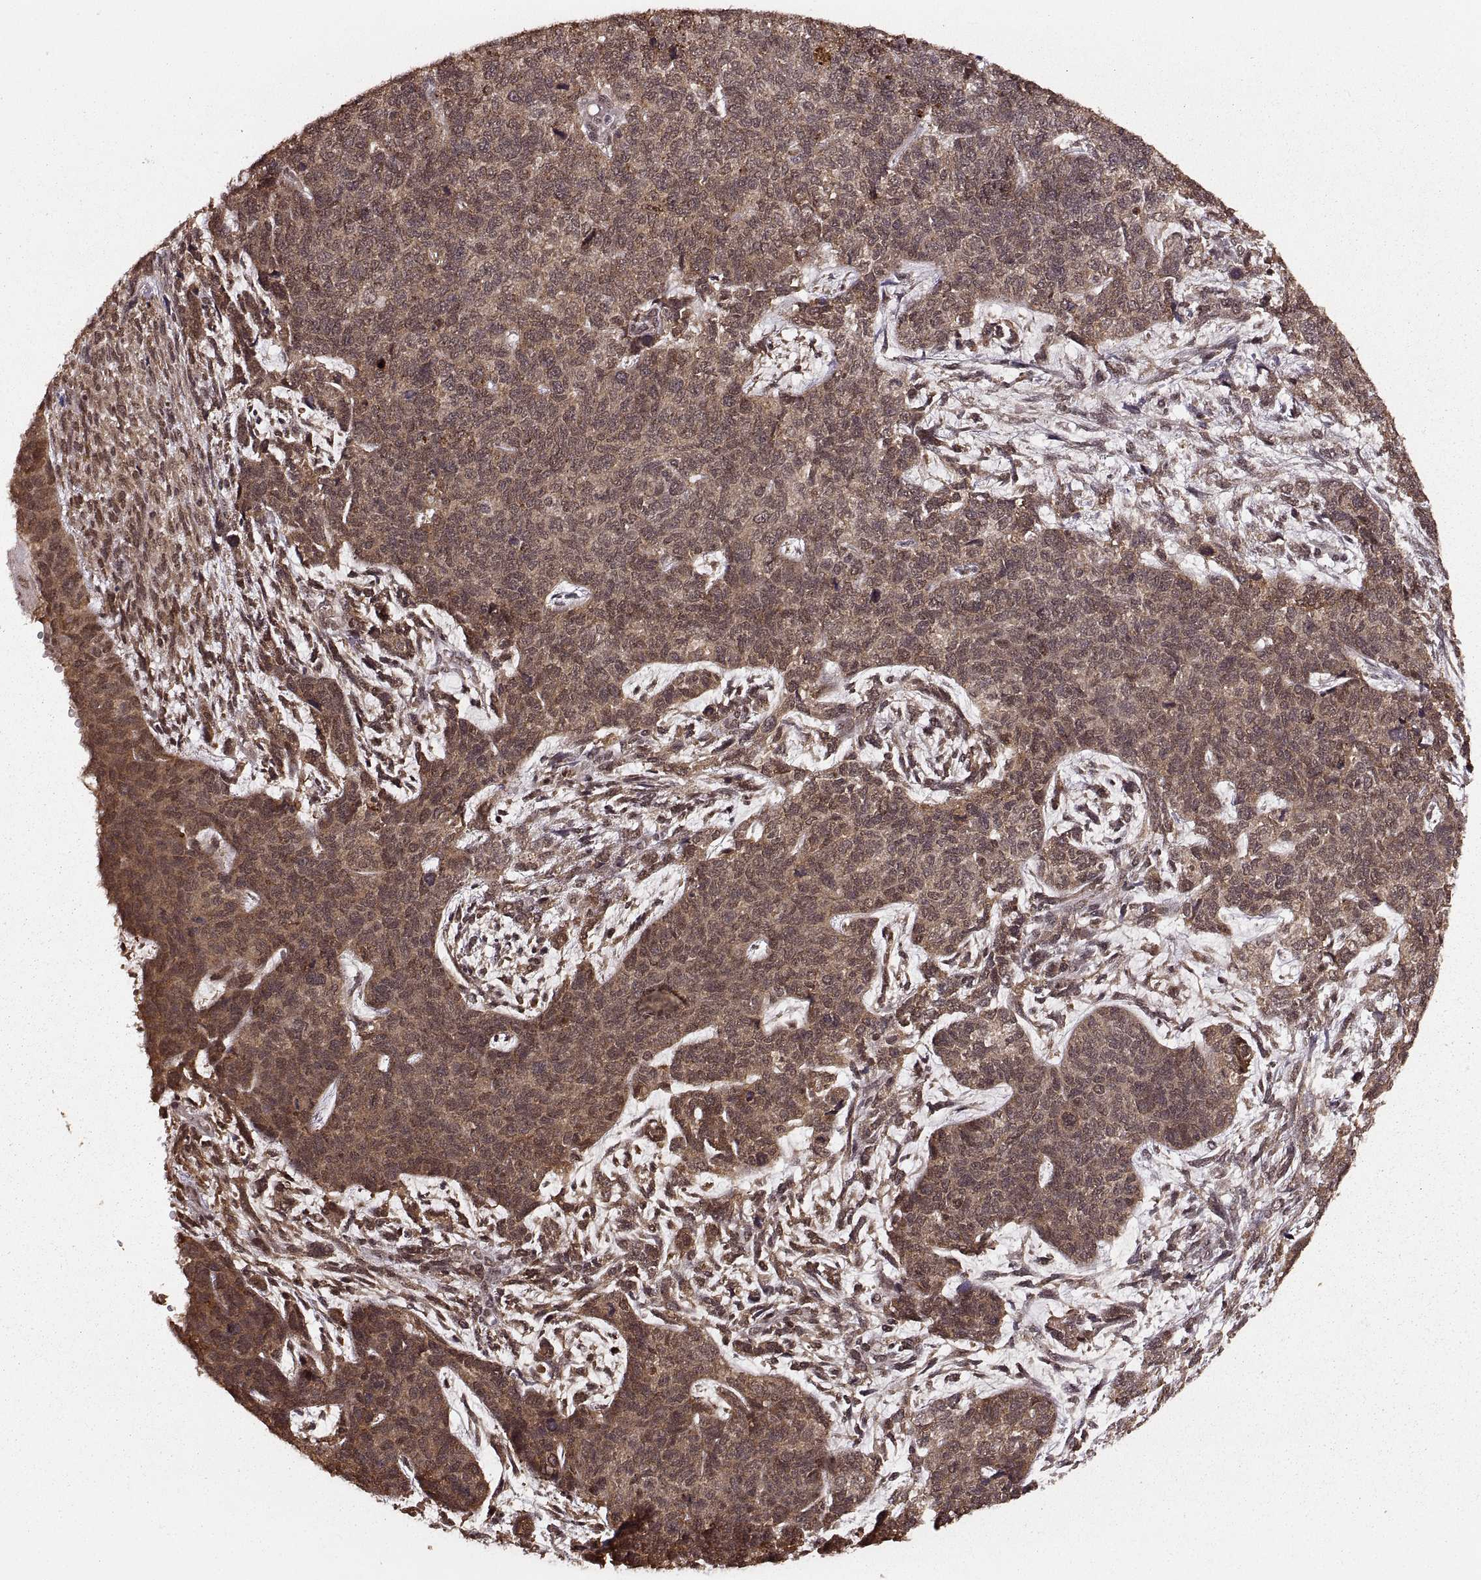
{"staining": {"intensity": "moderate", "quantity": "25%-75%", "location": "cytoplasmic/membranous"}, "tissue": "cervical cancer", "cell_type": "Tumor cells", "image_type": "cancer", "snomed": [{"axis": "morphology", "description": "Squamous cell carcinoma, NOS"}, {"axis": "topography", "description": "Cervix"}], "caption": "A medium amount of moderate cytoplasmic/membranous expression is appreciated in about 25%-75% of tumor cells in squamous cell carcinoma (cervical) tissue.", "gene": "RFT1", "patient": {"sex": "female", "age": 63}}